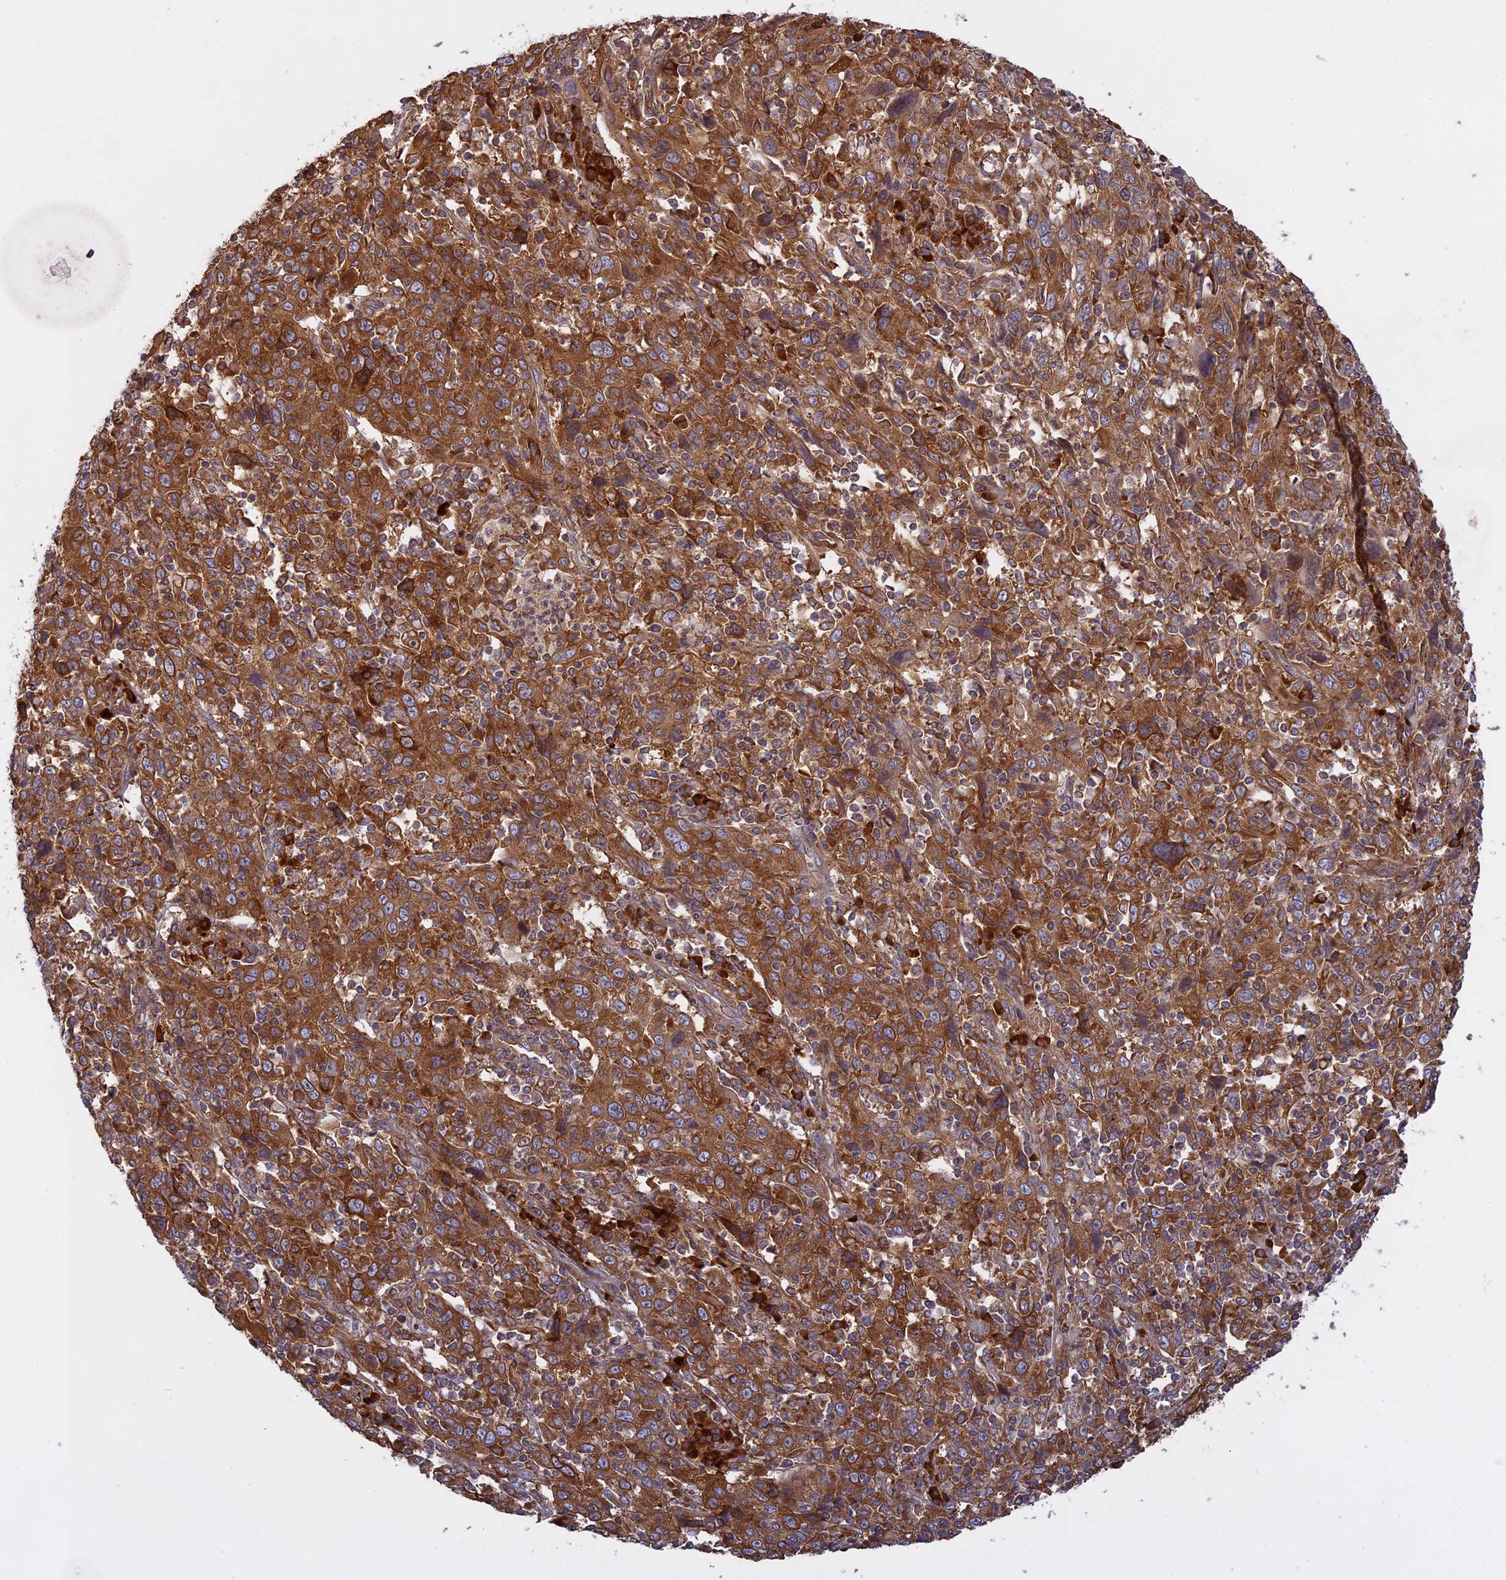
{"staining": {"intensity": "strong", "quantity": ">75%", "location": "cytoplasmic/membranous"}, "tissue": "cervical cancer", "cell_type": "Tumor cells", "image_type": "cancer", "snomed": [{"axis": "morphology", "description": "Squamous cell carcinoma, NOS"}, {"axis": "topography", "description": "Cervix"}], "caption": "Immunohistochemical staining of human cervical squamous cell carcinoma shows high levels of strong cytoplasmic/membranous protein positivity in approximately >75% of tumor cells.", "gene": "TMEM208", "patient": {"sex": "female", "age": 46}}